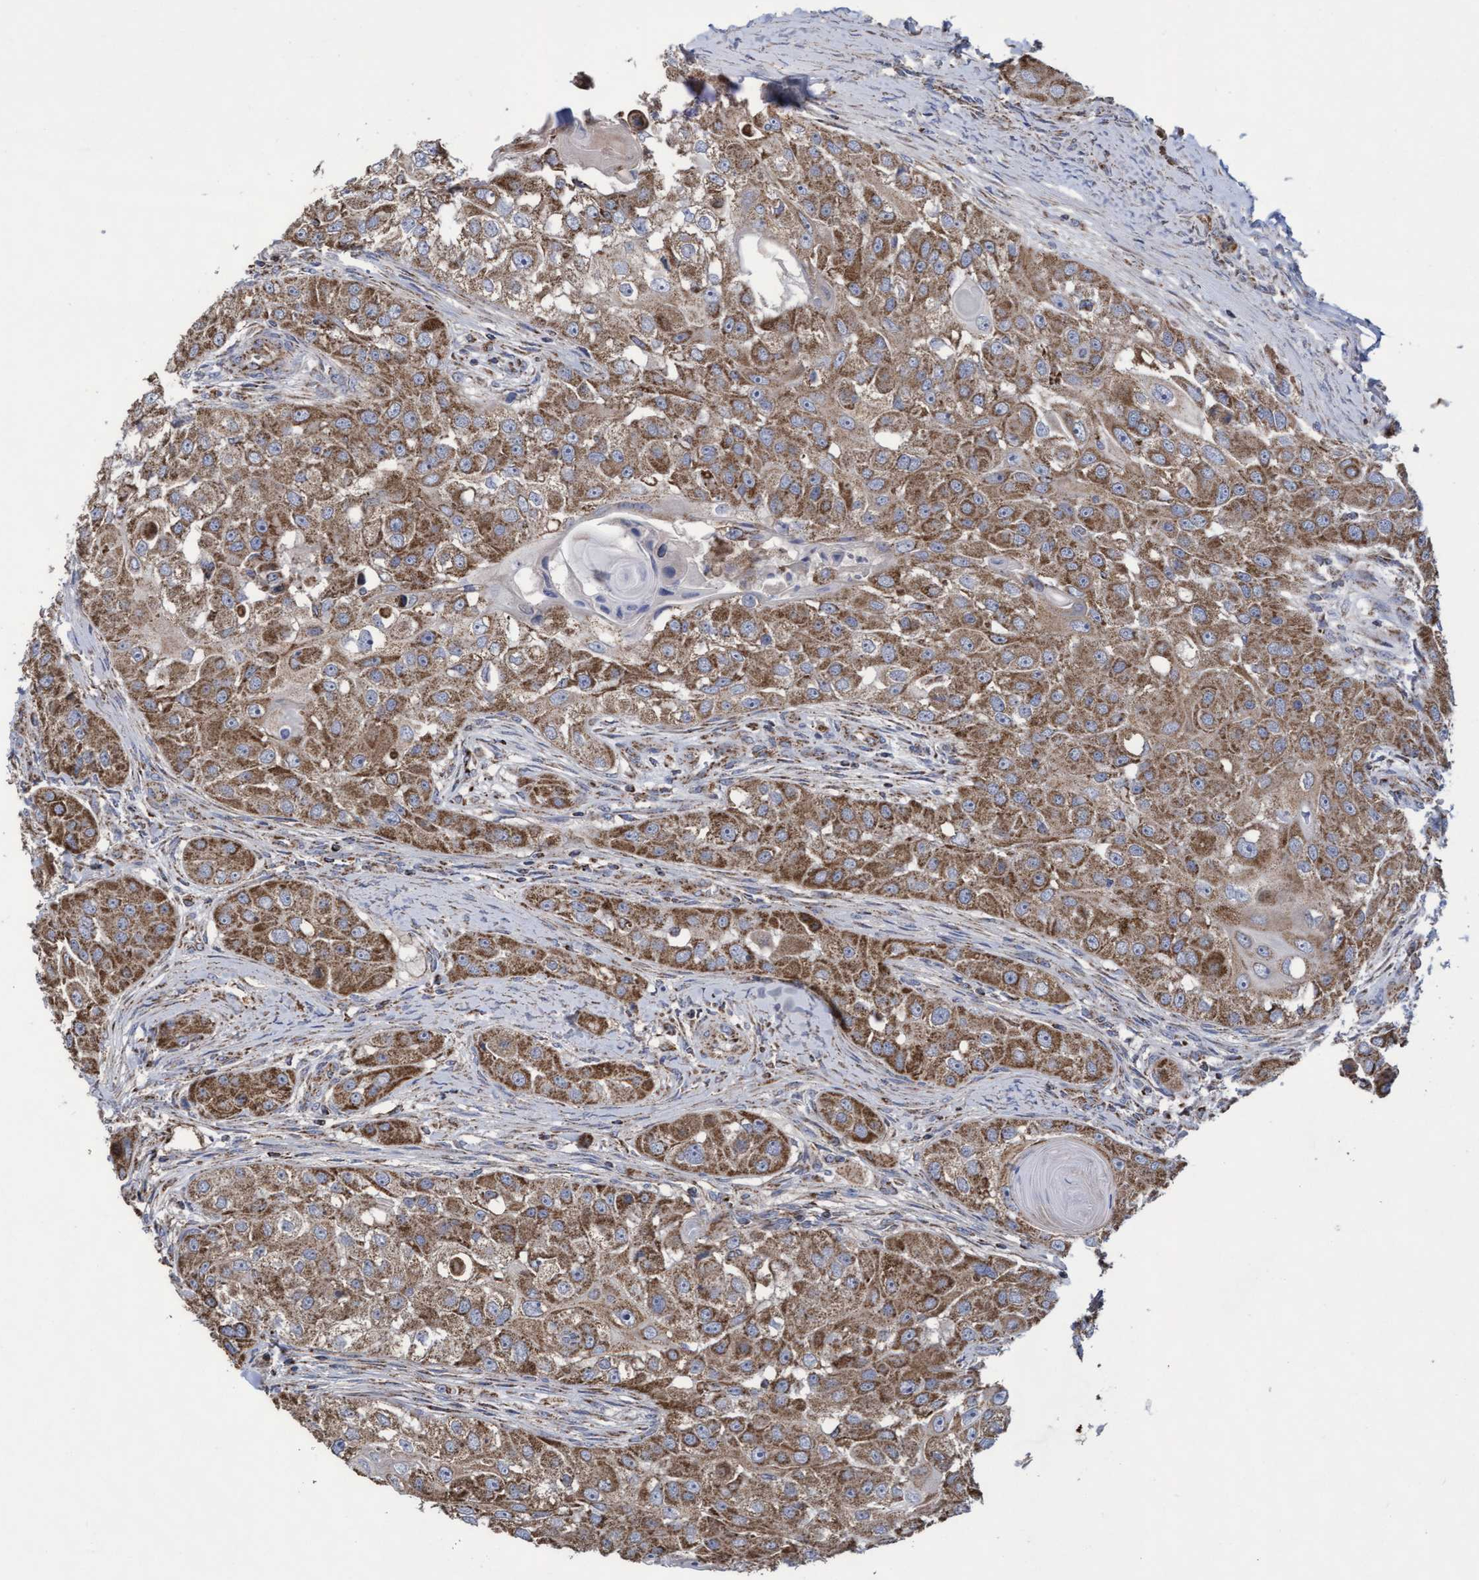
{"staining": {"intensity": "strong", "quantity": ">75%", "location": "cytoplasmic/membranous"}, "tissue": "head and neck cancer", "cell_type": "Tumor cells", "image_type": "cancer", "snomed": [{"axis": "morphology", "description": "Normal tissue, NOS"}, {"axis": "morphology", "description": "Squamous cell carcinoma, NOS"}, {"axis": "topography", "description": "Skeletal muscle"}, {"axis": "topography", "description": "Head-Neck"}], "caption": "Squamous cell carcinoma (head and neck) stained with immunohistochemistry (IHC) shows strong cytoplasmic/membranous expression in about >75% of tumor cells.", "gene": "COBL", "patient": {"sex": "male", "age": 51}}